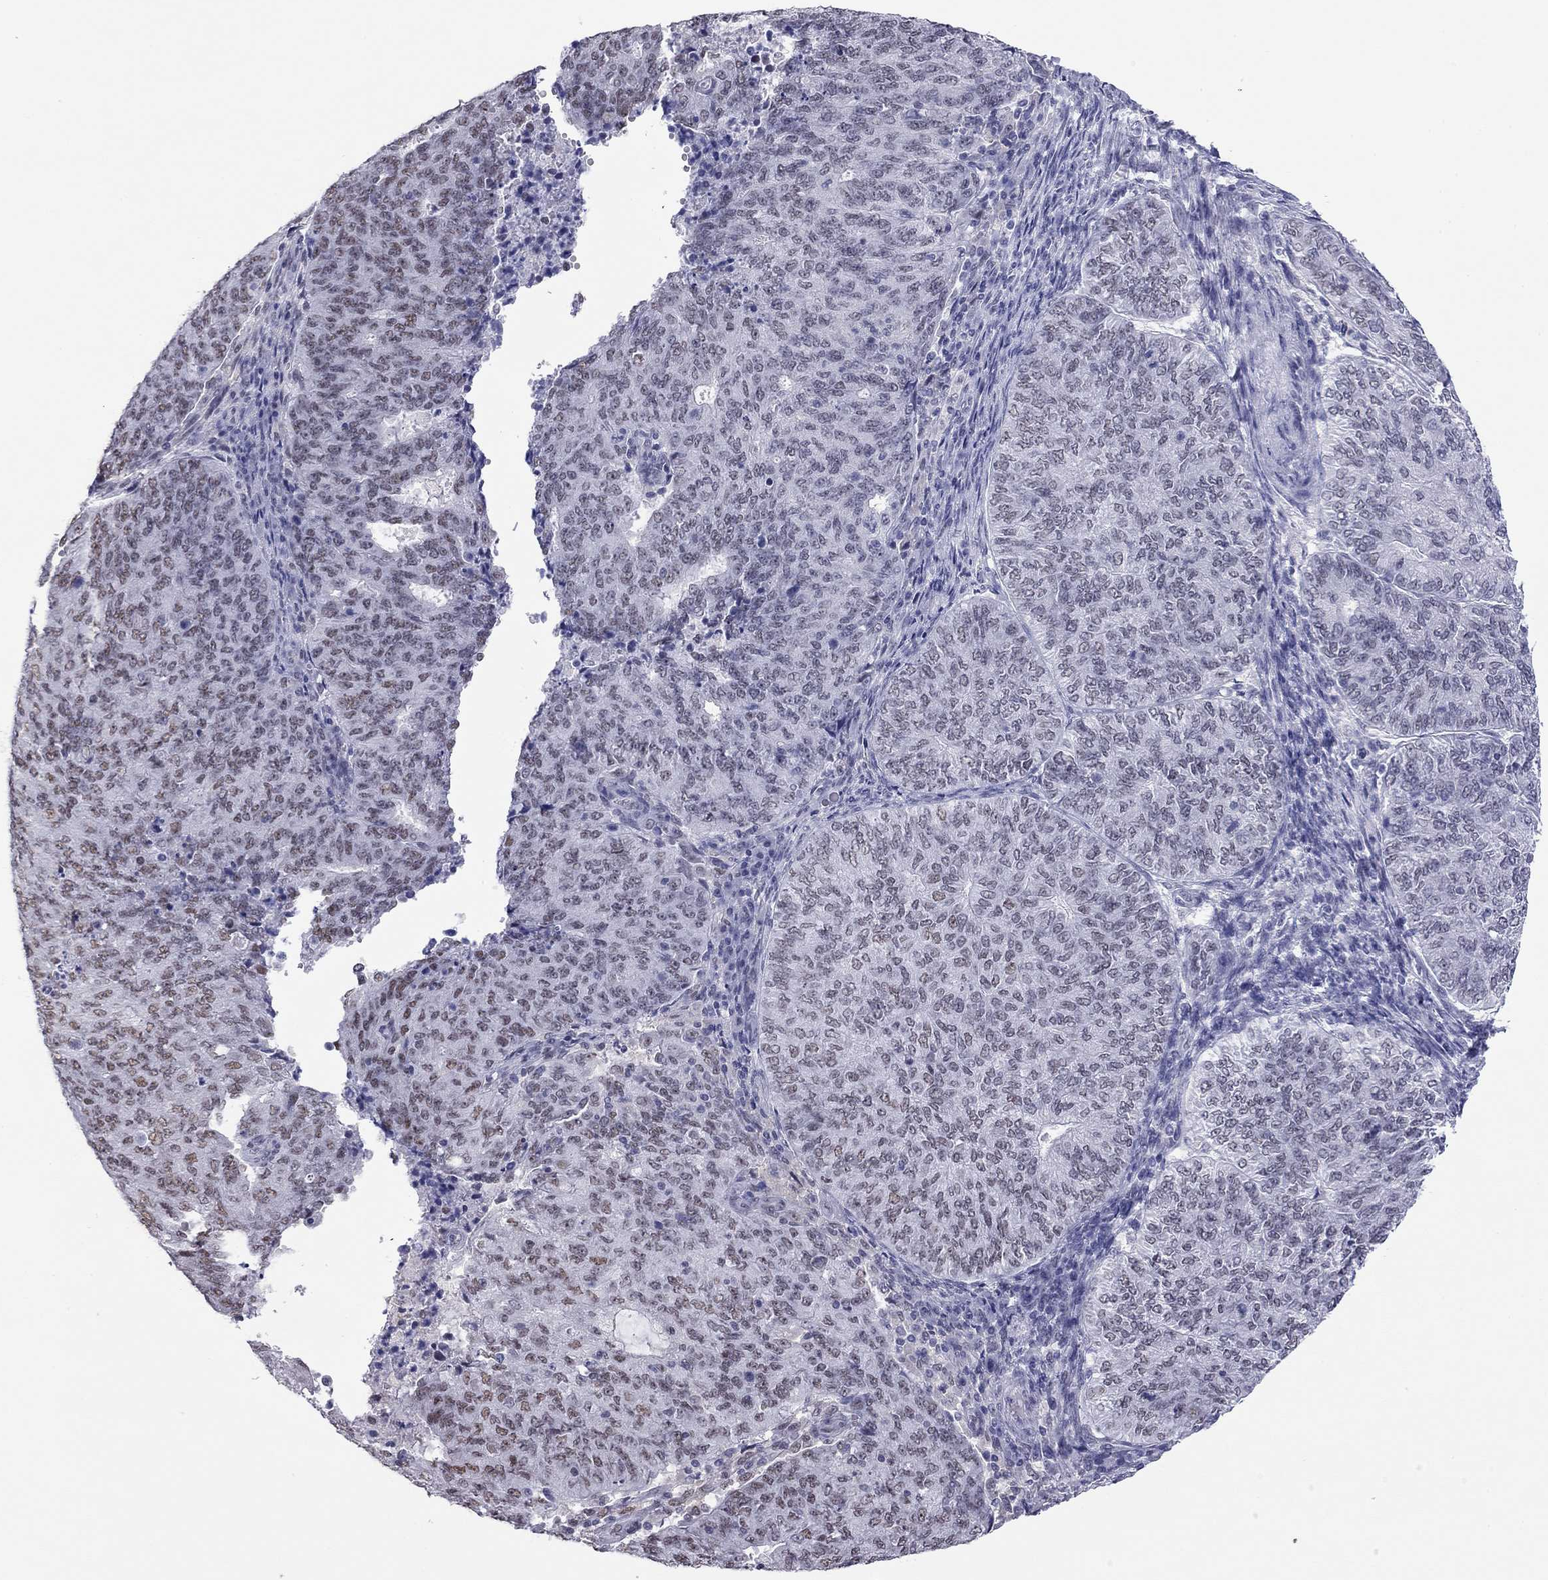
{"staining": {"intensity": "weak", "quantity": "25%-75%", "location": "nuclear"}, "tissue": "endometrial cancer", "cell_type": "Tumor cells", "image_type": "cancer", "snomed": [{"axis": "morphology", "description": "Adenocarcinoma, NOS"}, {"axis": "topography", "description": "Endometrium"}], "caption": "Immunohistochemistry micrograph of endometrial cancer stained for a protein (brown), which displays low levels of weak nuclear positivity in about 25%-75% of tumor cells.", "gene": "DOT1L", "patient": {"sex": "female", "age": 82}}